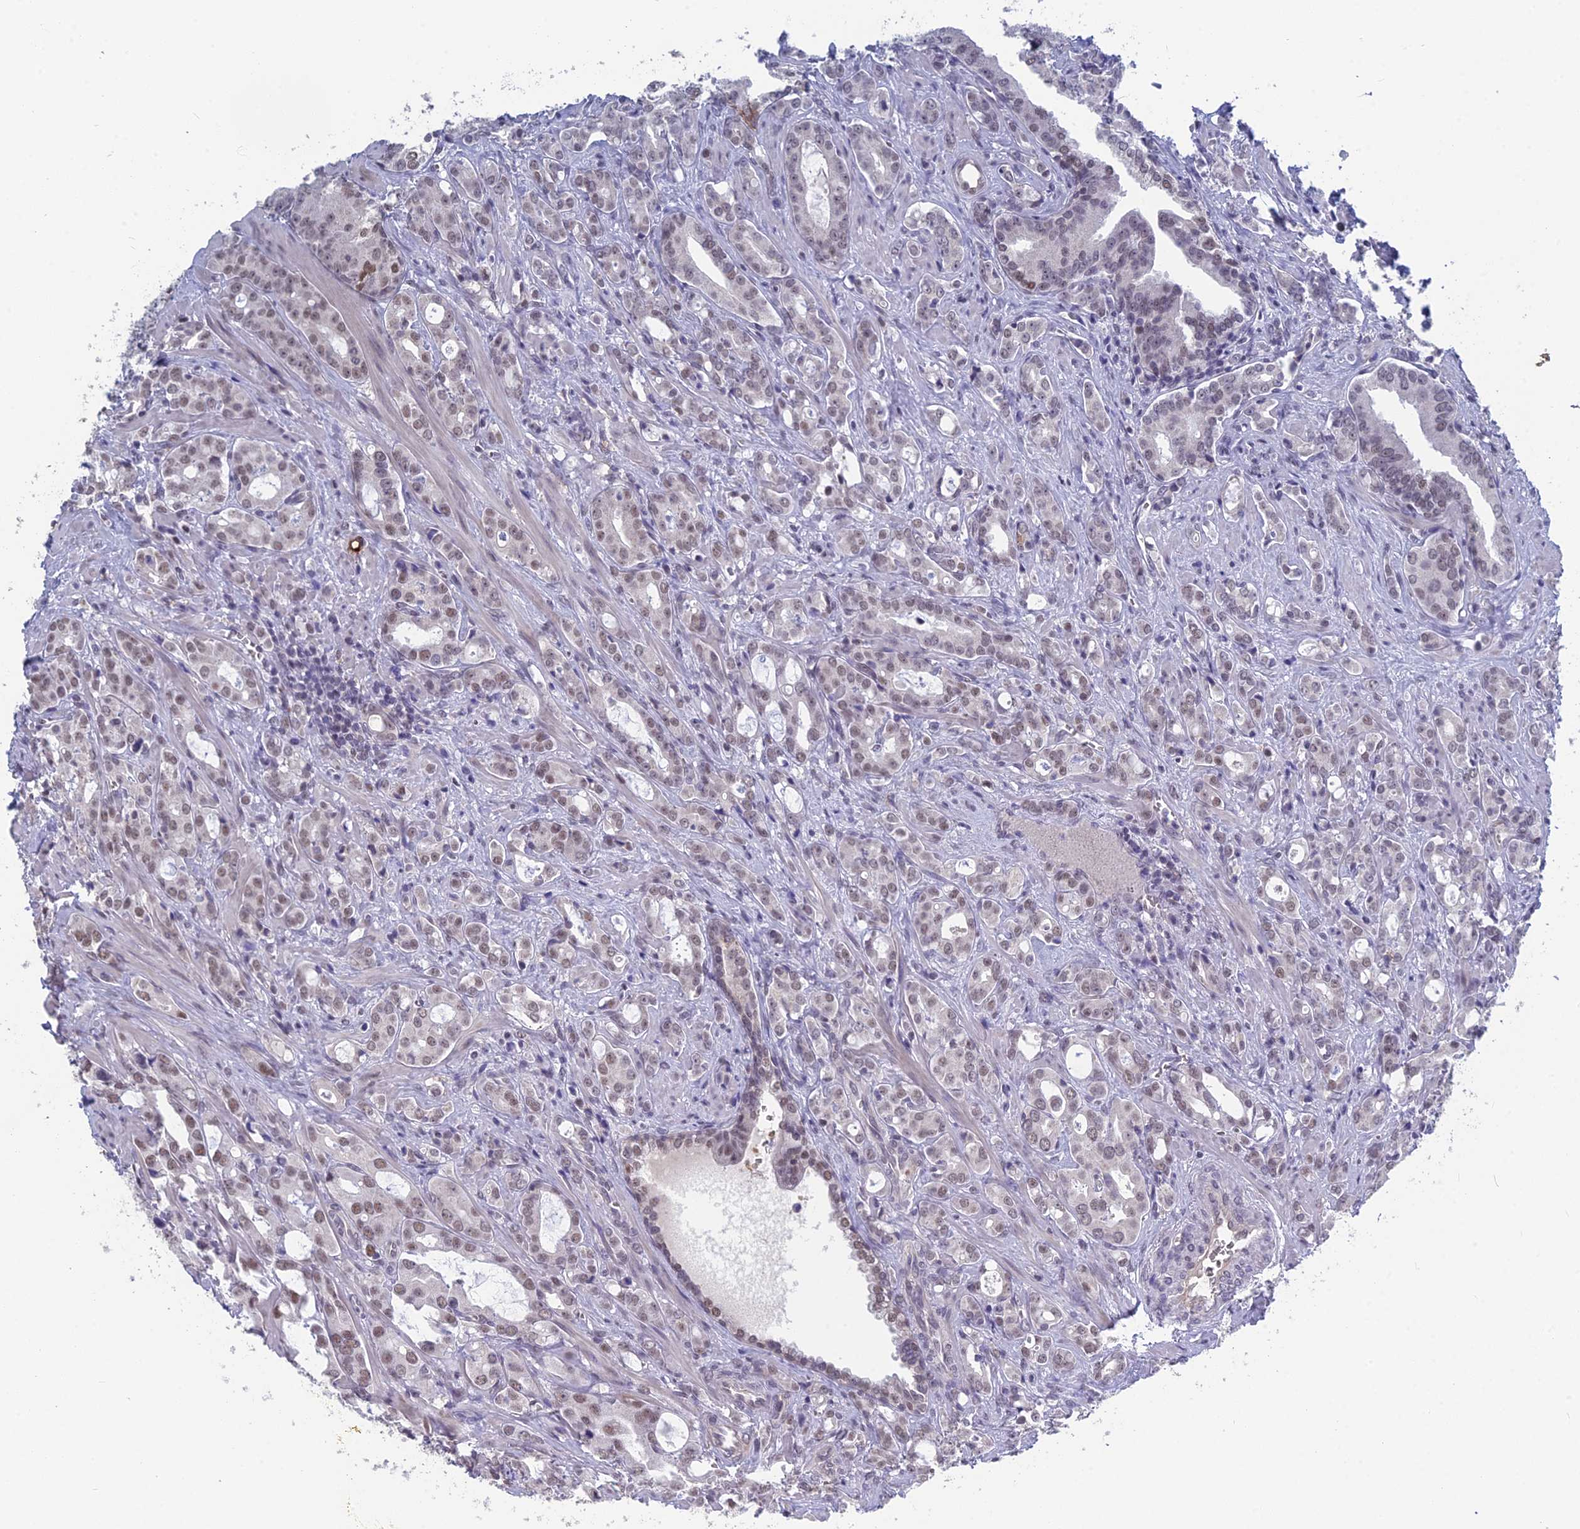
{"staining": {"intensity": "weak", "quantity": ">75%", "location": "nuclear"}, "tissue": "prostate cancer", "cell_type": "Tumor cells", "image_type": "cancer", "snomed": [{"axis": "morphology", "description": "Adenocarcinoma, High grade"}, {"axis": "topography", "description": "Prostate"}], "caption": "Weak nuclear protein staining is appreciated in approximately >75% of tumor cells in prostate high-grade adenocarcinoma. (brown staining indicates protein expression, while blue staining denotes nuclei).", "gene": "MT-CO3", "patient": {"sex": "male", "age": 72}}